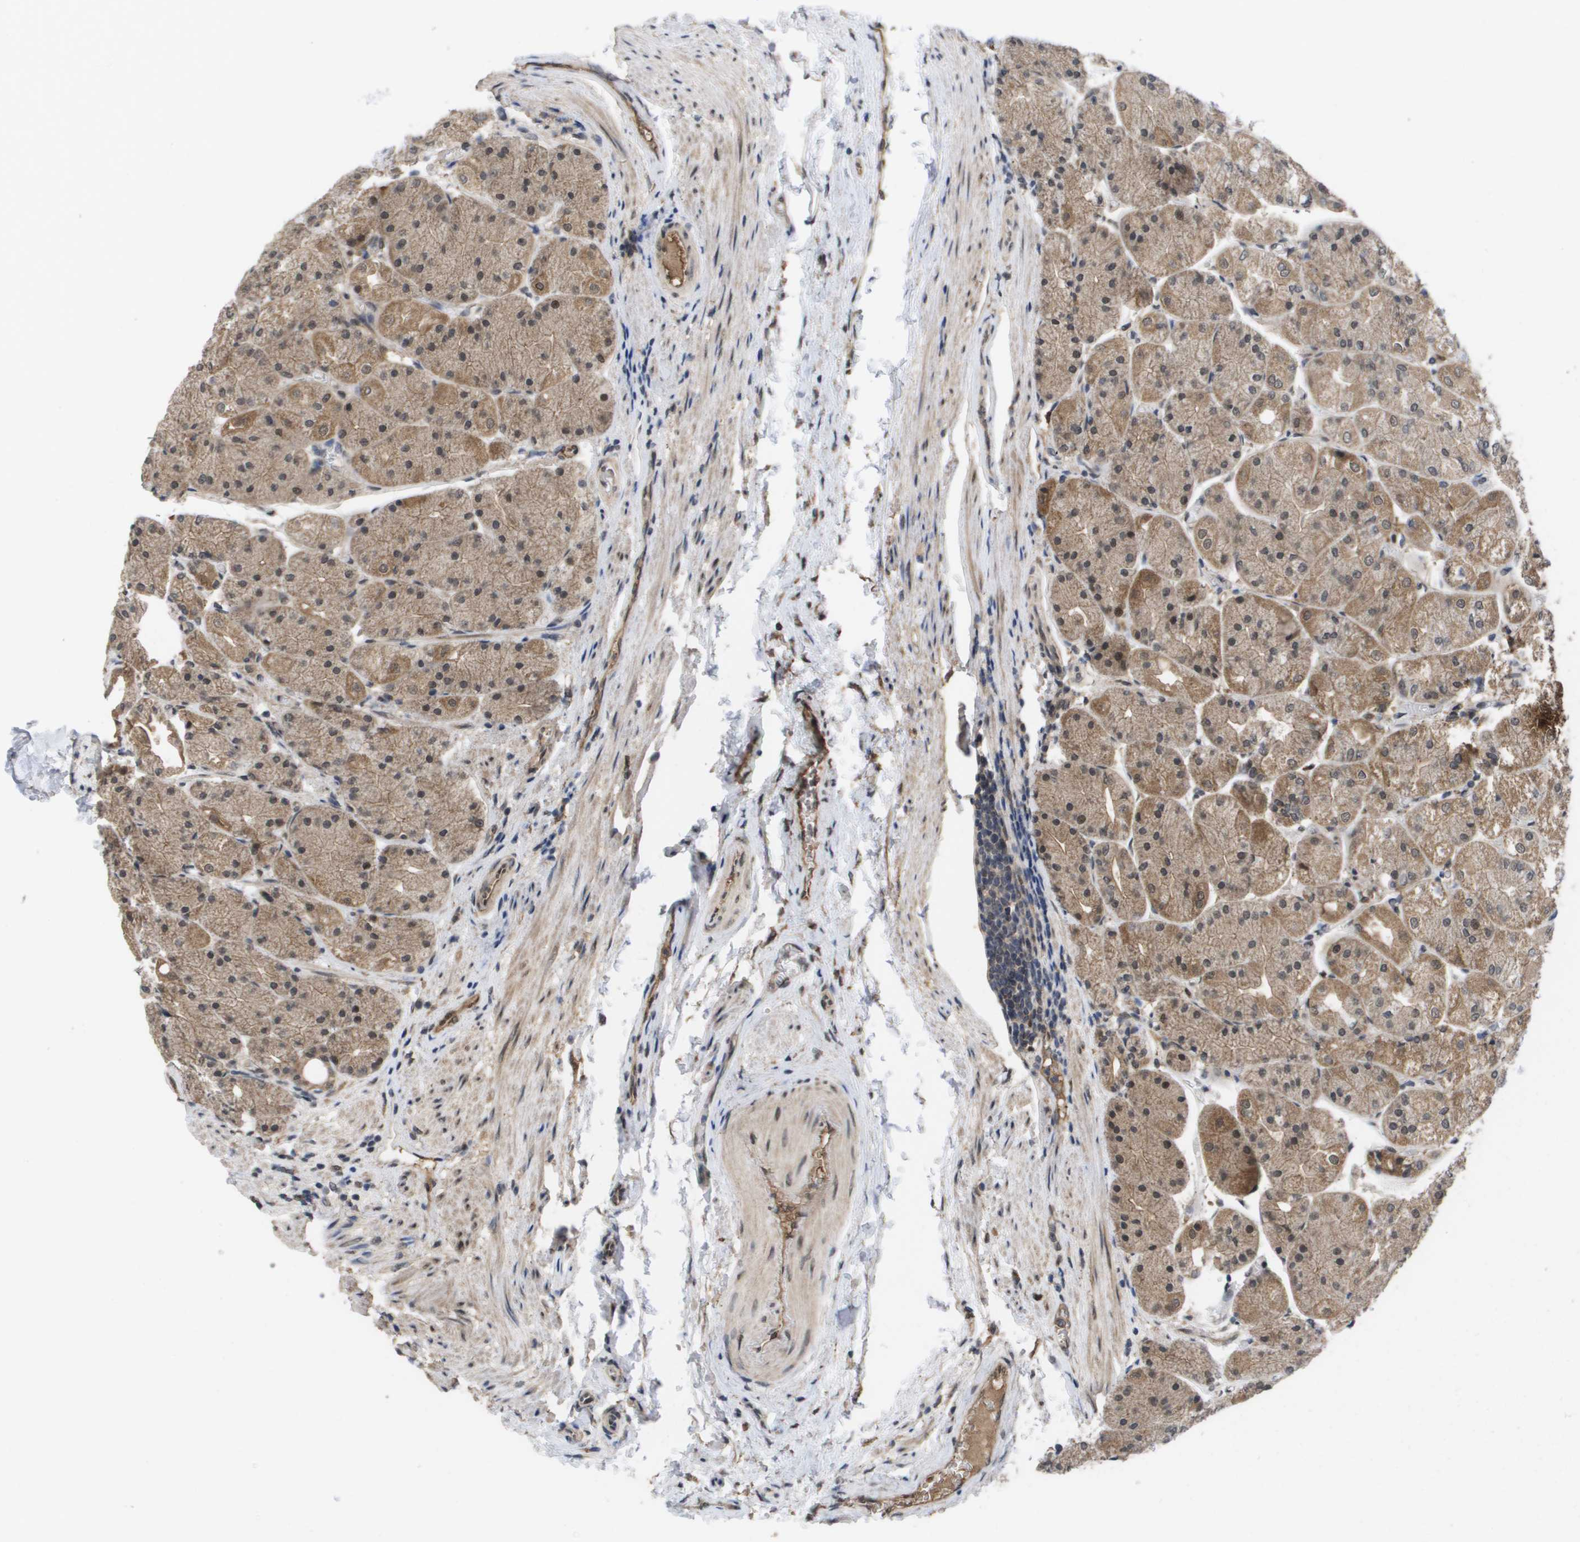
{"staining": {"intensity": "moderate", "quantity": ">75%", "location": "cytoplasmic/membranous"}, "tissue": "stomach", "cell_type": "Glandular cells", "image_type": "normal", "snomed": [{"axis": "morphology", "description": "Normal tissue, NOS"}, {"axis": "topography", "description": "Stomach, upper"}], "caption": "Glandular cells show moderate cytoplasmic/membranous positivity in approximately >75% of cells in unremarkable stomach. The staining is performed using DAB brown chromogen to label protein expression. The nuclei are counter-stained blue using hematoxylin.", "gene": "AMBRA1", "patient": {"sex": "male", "age": 72}}